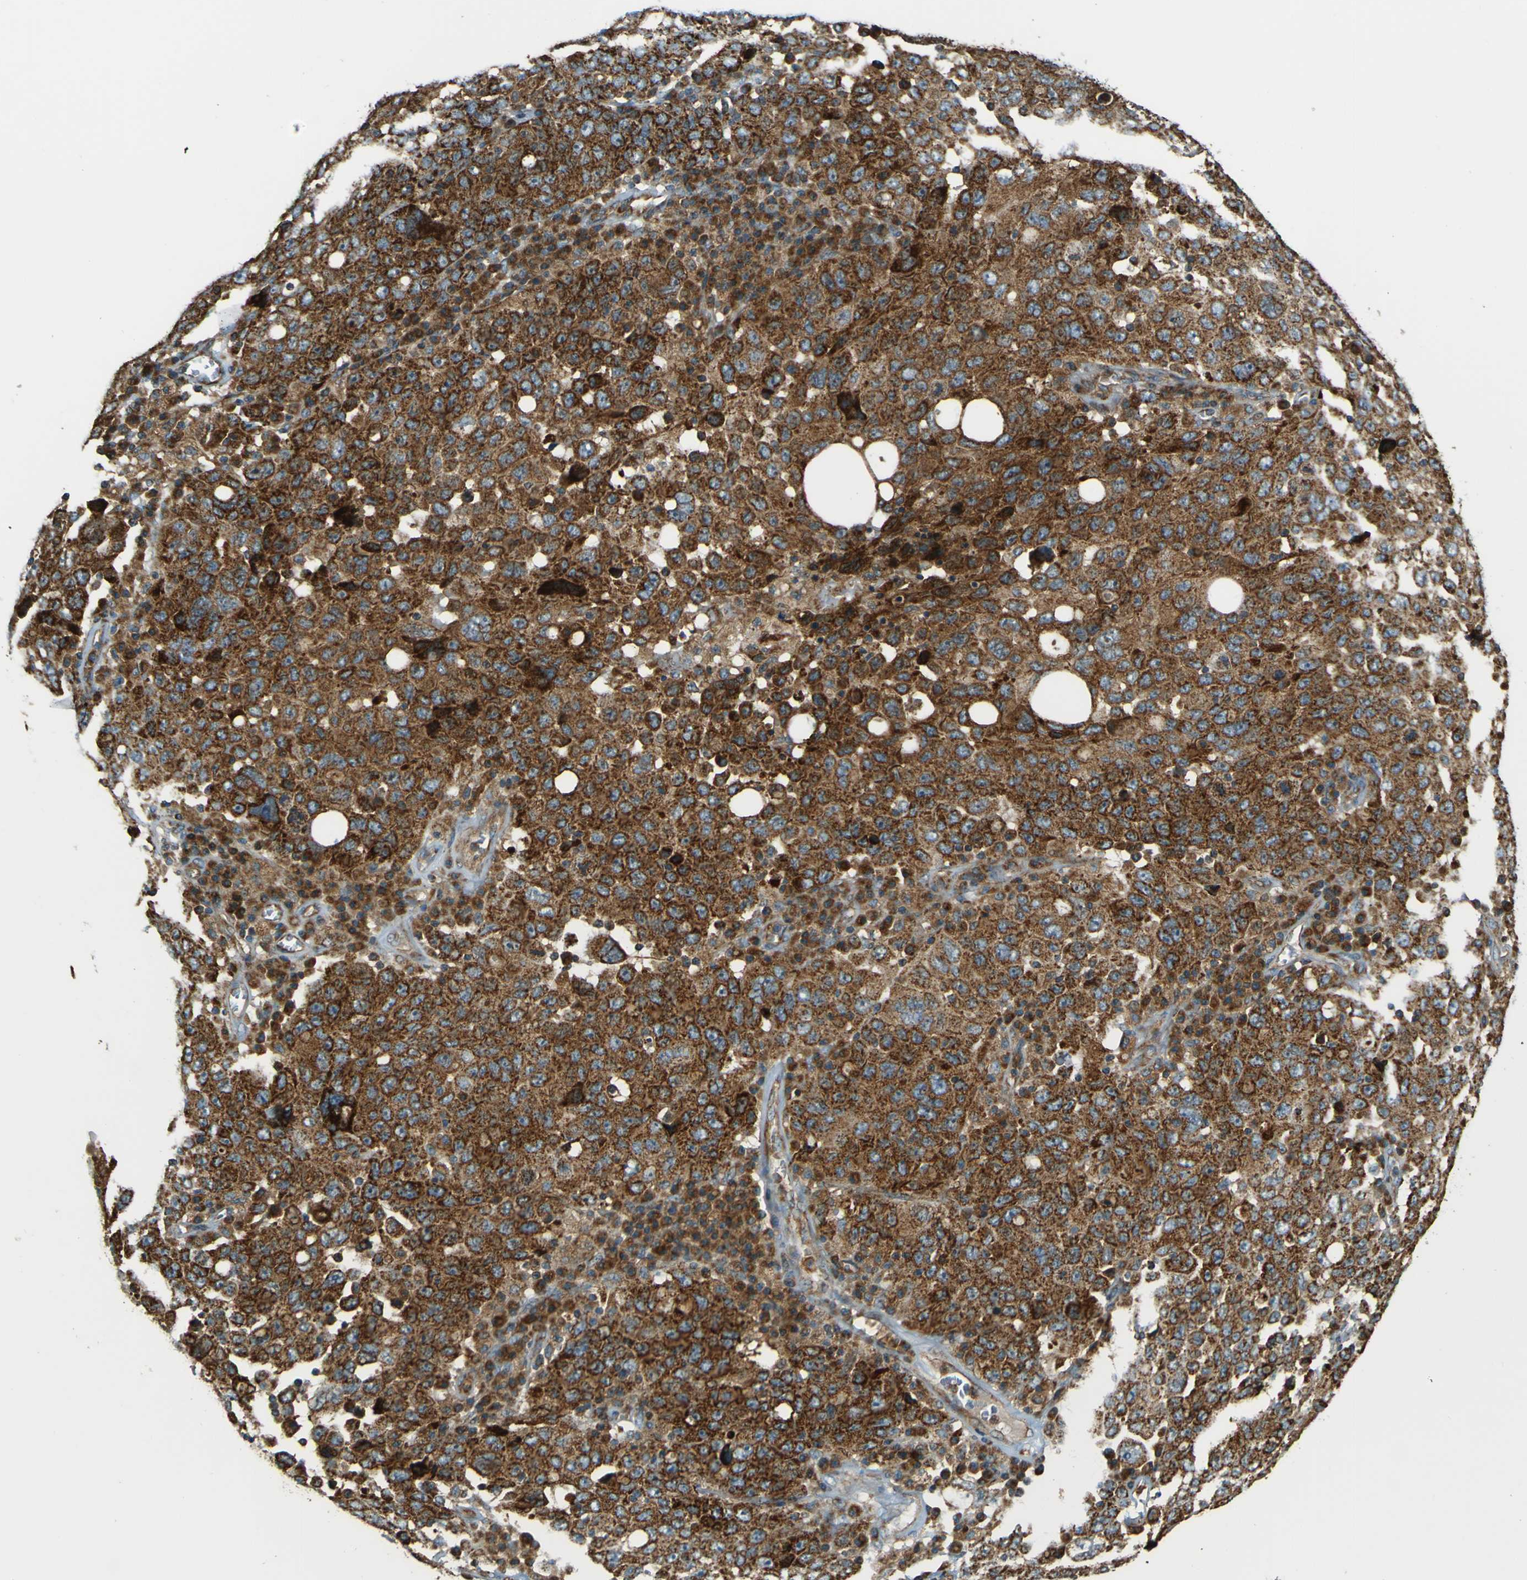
{"staining": {"intensity": "strong", "quantity": ">75%", "location": "cytoplasmic/membranous"}, "tissue": "ovarian cancer", "cell_type": "Tumor cells", "image_type": "cancer", "snomed": [{"axis": "morphology", "description": "Carcinoma, endometroid"}, {"axis": "topography", "description": "Ovary"}], "caption": "A histopathology image showing strong cytoplasmic/membranous expression in about >75% of tumor cells in ovarian cancer (endometroid carcinoma), as visualized by brown immunohistochemical staining.", "gene": "DNAJC5", "patient": {"sex": "female", "age": 62}}